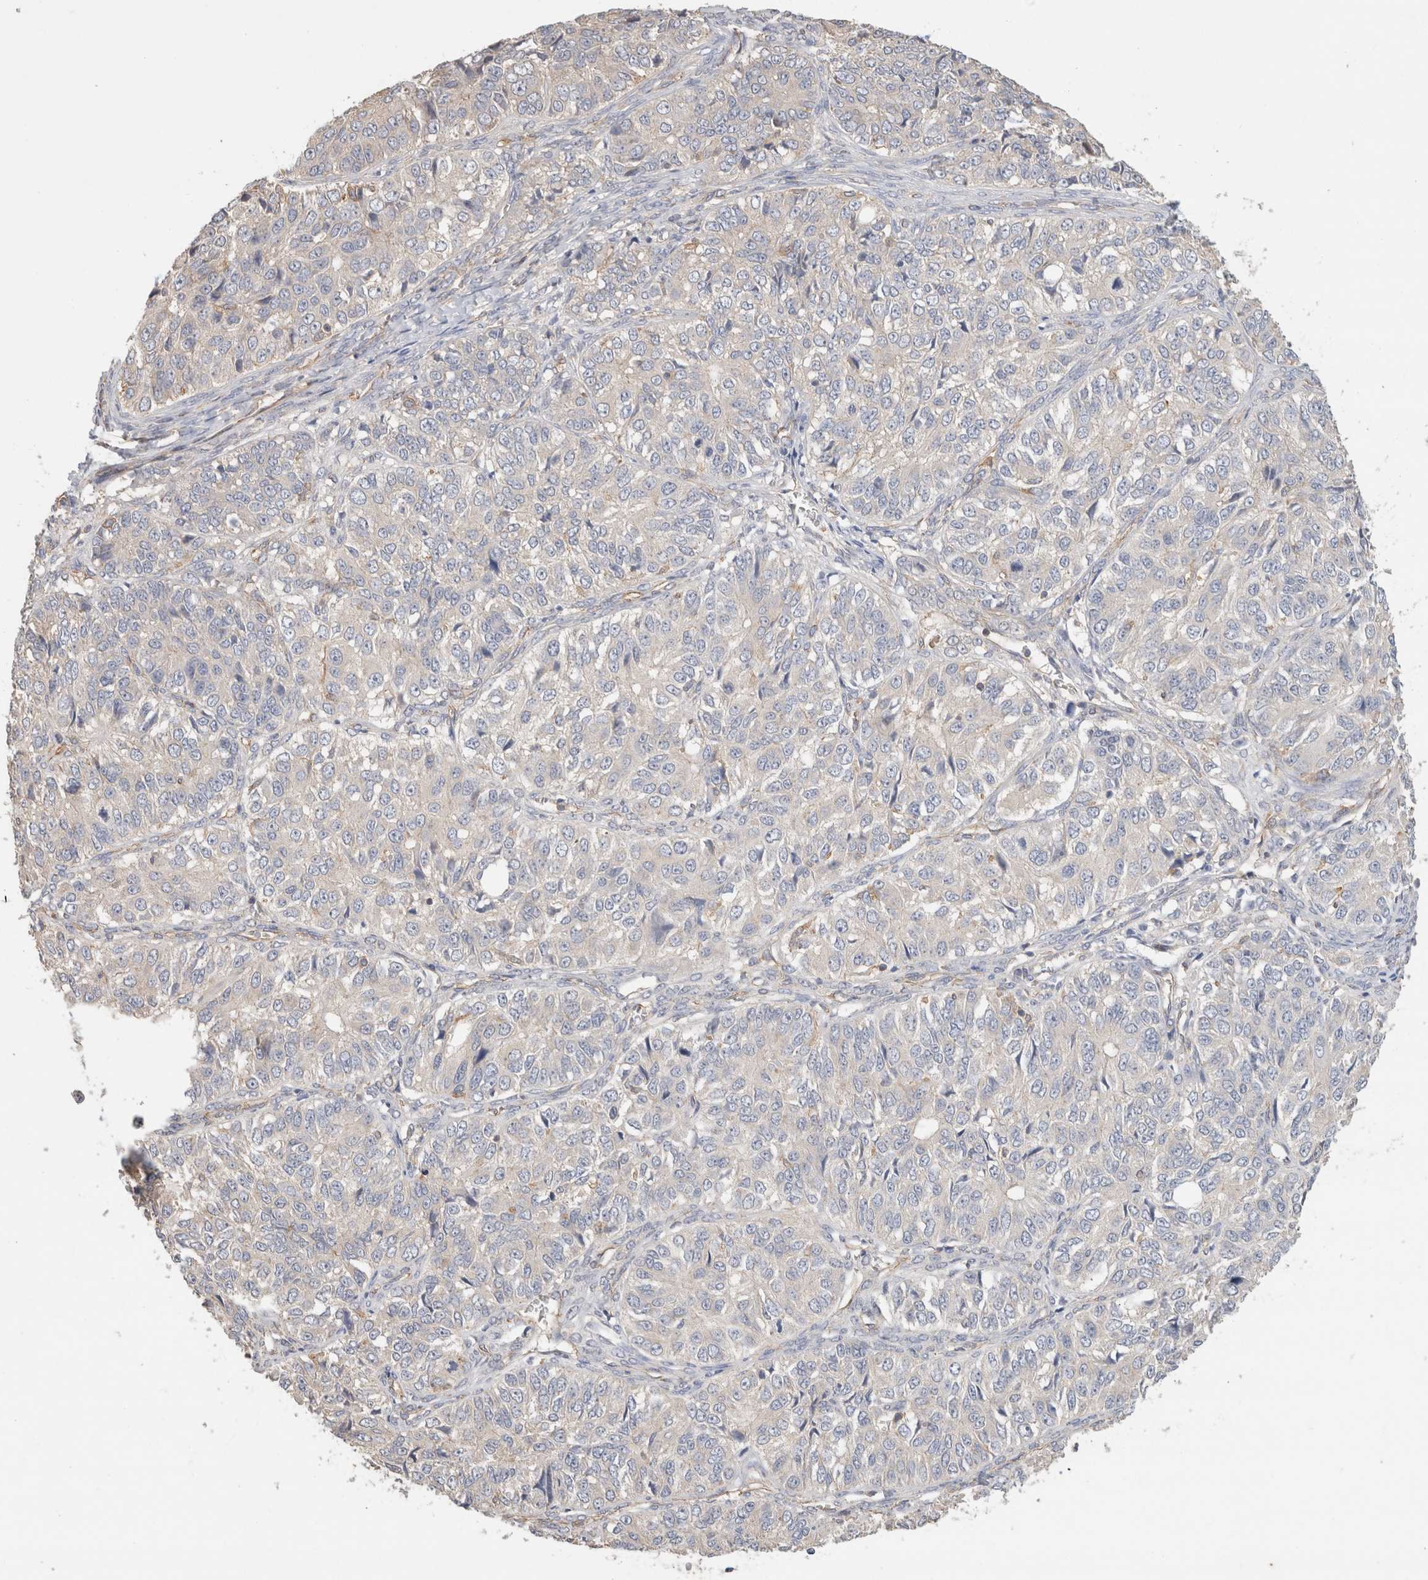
{"staining": {"intensity": "negative", "quantity": "none", "location": "none"}, "tissue": "ovarian cancer", "cell_type": "Tumor cells", "image_type": "cancer", "snomed": [{"axis": "morphology", "description": "Carcinoma, endometroid"}, {"axis": "topography", "description": "Ovary"}], "caption": "Tumor cells are negative for brown protein staining in ovarian cancer (endometroid carcinoma). (IHC, brightfield microscopy, high magnification).", "gene": "CFAP418", "patient": {"sex": "female", "age": 51}}